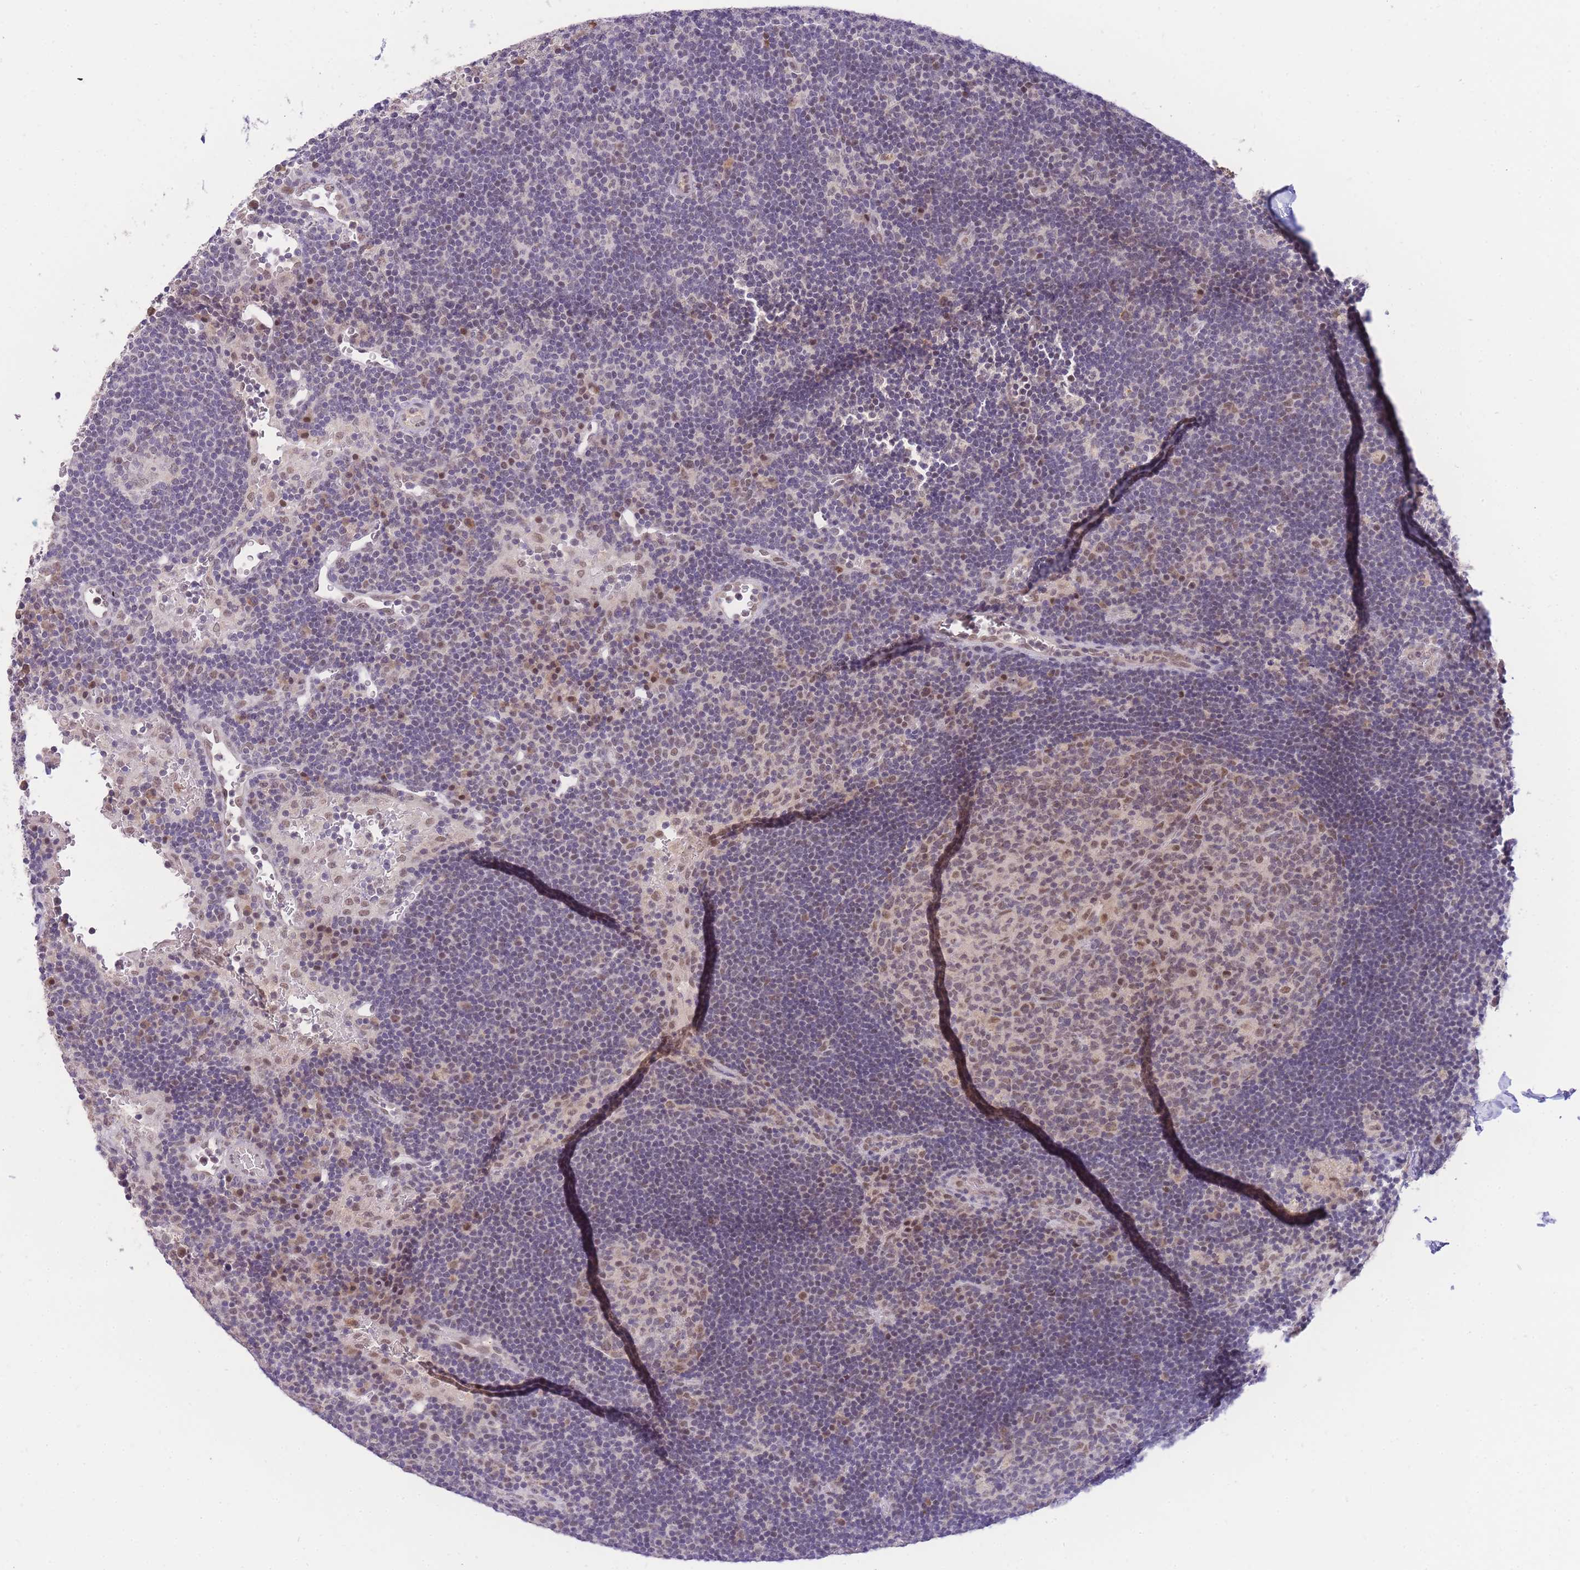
{"staining": {"intensity": "weak", "quantity": ">75%", "location": "nuclear"}, "tissue": "lymph node", "cell_type": "Germinal center cells", "image_type": "normal", "snomed": [{"axis": "morphology", "description": "Normal tissue, NOS"}, {"axis": "topography", "description": "Lymph node"}], "caption": "A micrograph of human lymph node stained for a protein displays weak nuclear brown staining in germinal center cells. (DAB (3,3'-diaminobenzidine) IHC with brightfield microscopy, high magnification).", "gene": "PUS10", "patient": {"sex": "male", "age": 62}}